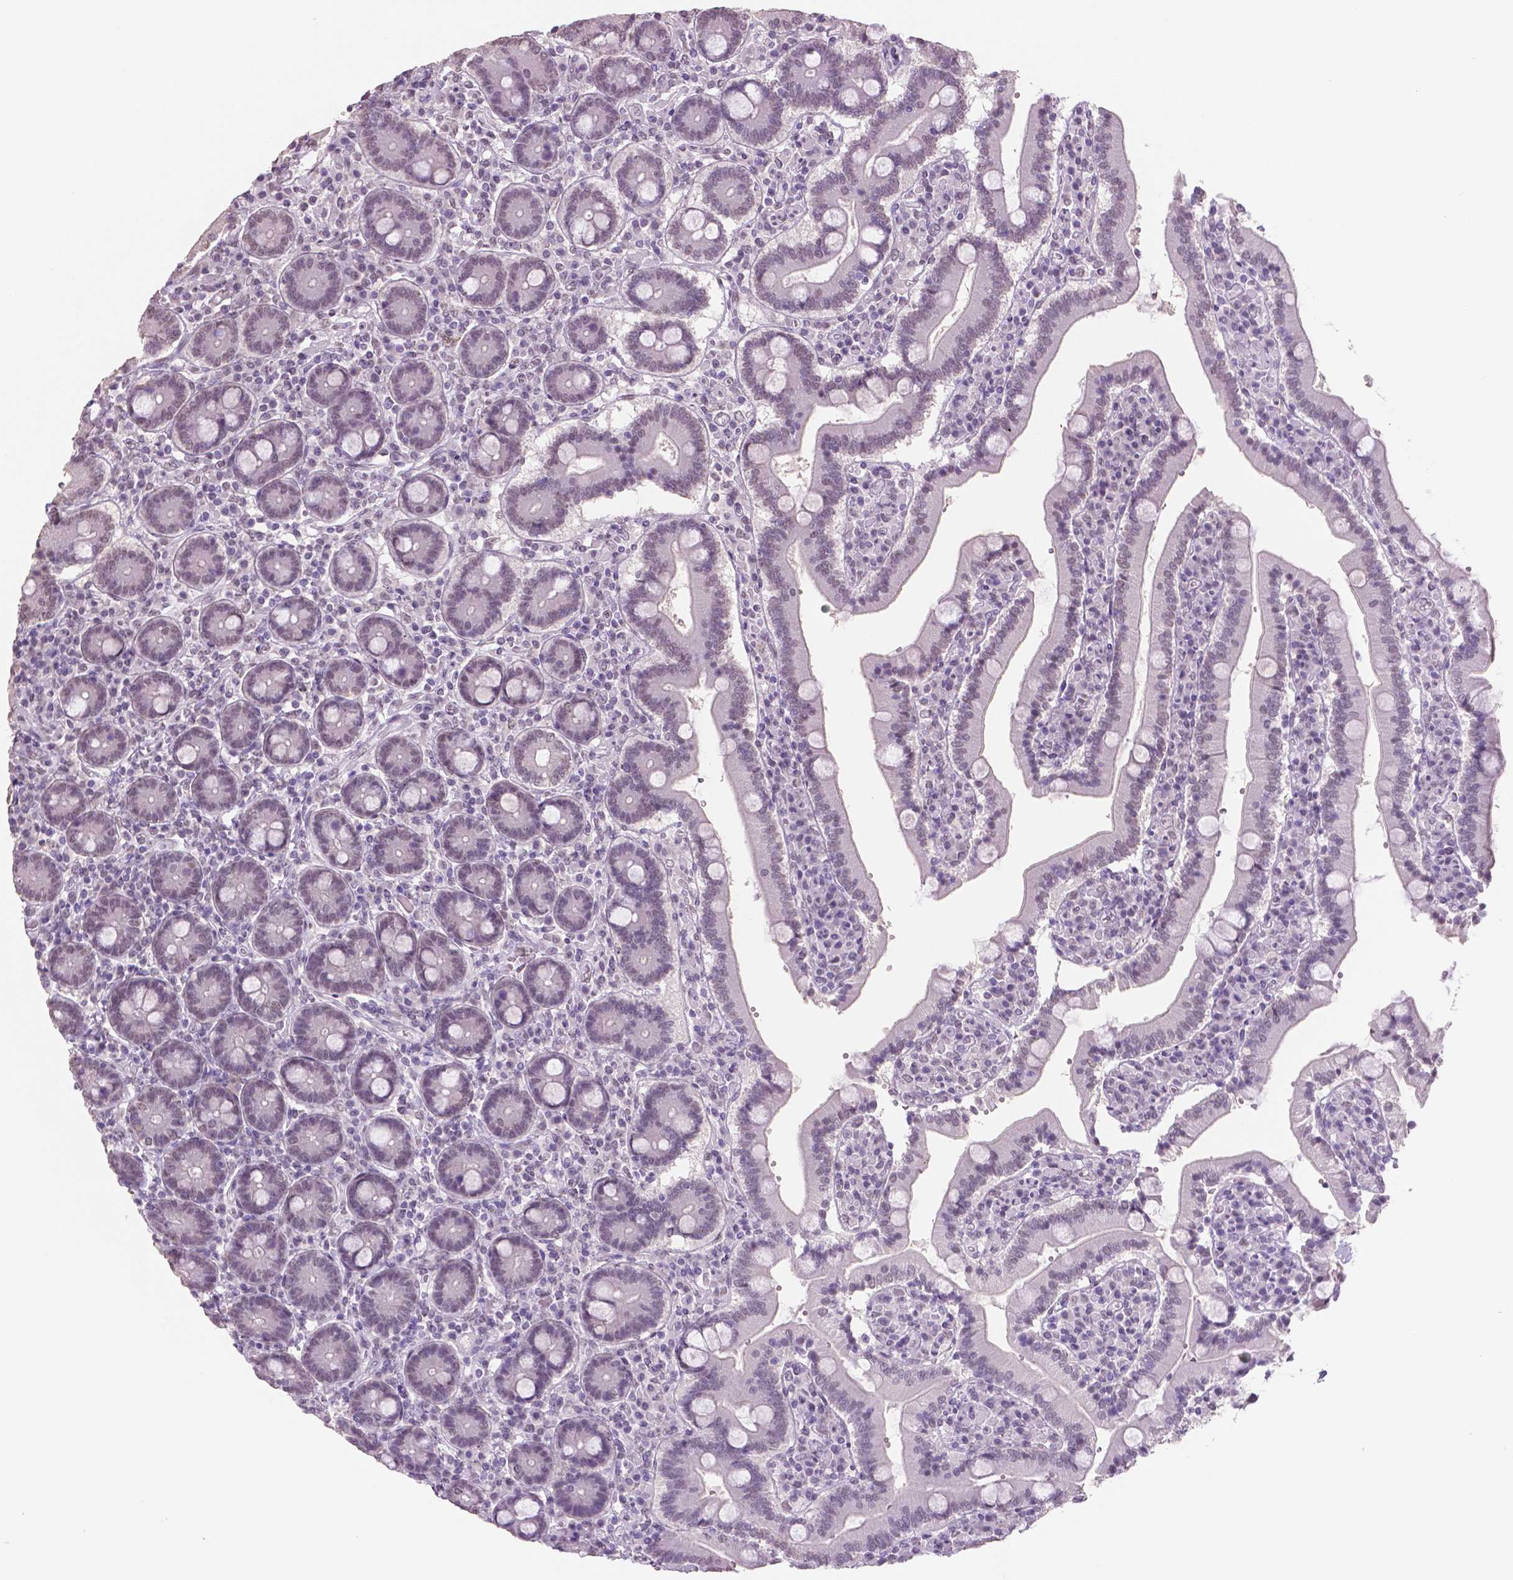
{"staining": {"intensity": "weak", "quantity": "<25%", "location": "nuclear"}, "tissue": "duodenum", "cell_type": "Glandular cells", "image_type": "normal", "snomed": [{"axis": "morphology", "description": "Normal tissue, NOS"}, {"axis": "topography", "description": "Duodenum"}], "caption": "This is an immunohistochemistry (IHC) photomicrograph of normal human duodenum. There is no positivity in glandular cells.", "gene": "IGF2BP1", "patient": {"sex": "female", "age": 62}}